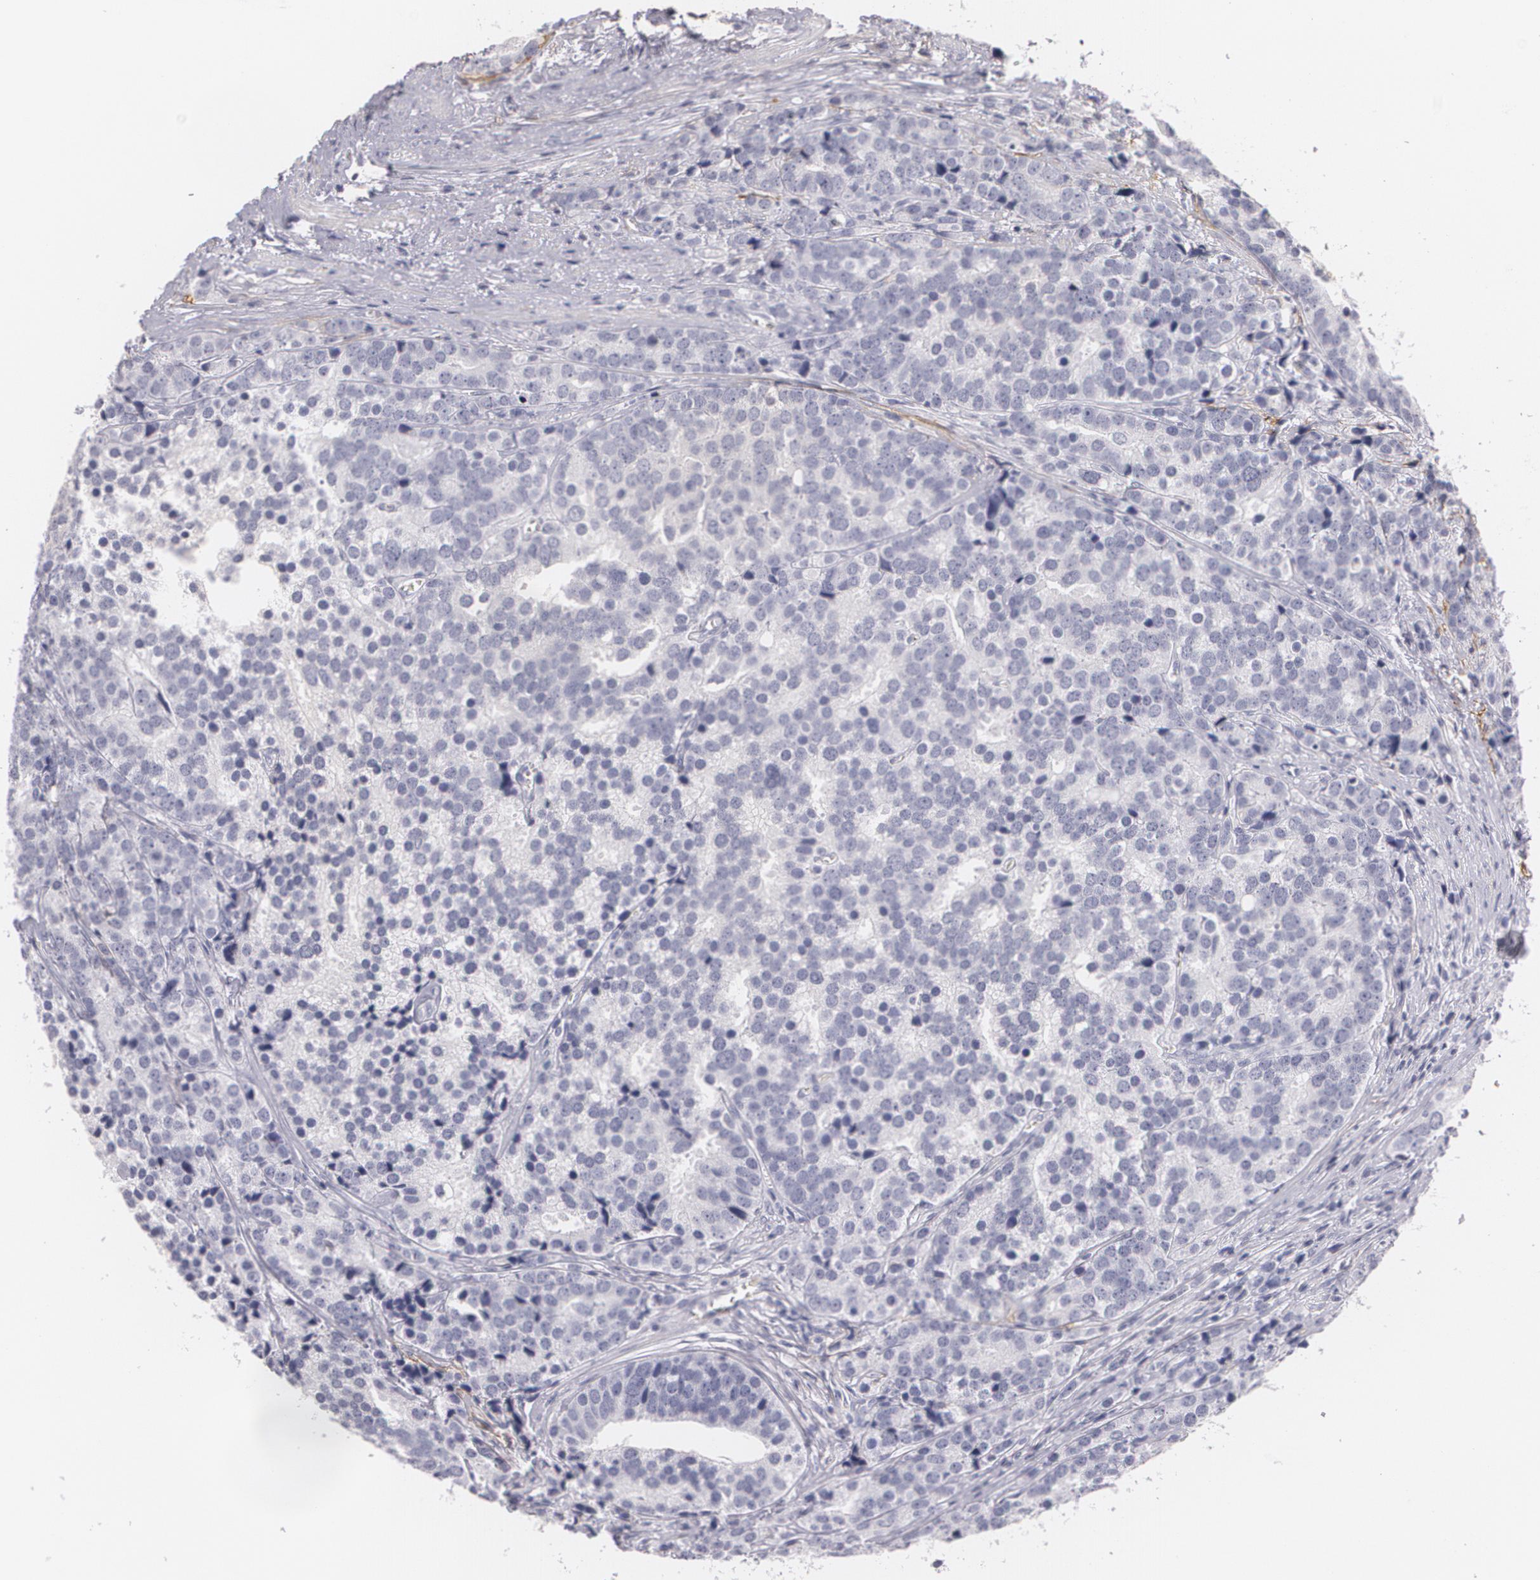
{"staining": {"intensity": "negative", "quantity": "none", "location": "none"}, "tissue": "prostate cancer", "cell_type": "Tumor cells", "image_type": "cancer", "snomed": [{"axis": "morphology", "description": "Adenocarcinoma, High grade"}, {"axis": "topography", "description": "Prostate"}], "caption": "Prostate cancer (high-grade adenocarcinoma) stained for a protein using immunohistochemistry (IHC) reveals no expression tumor cells.", "gene": "NGFR", "patient": {"sex": "male", "age": 71}}